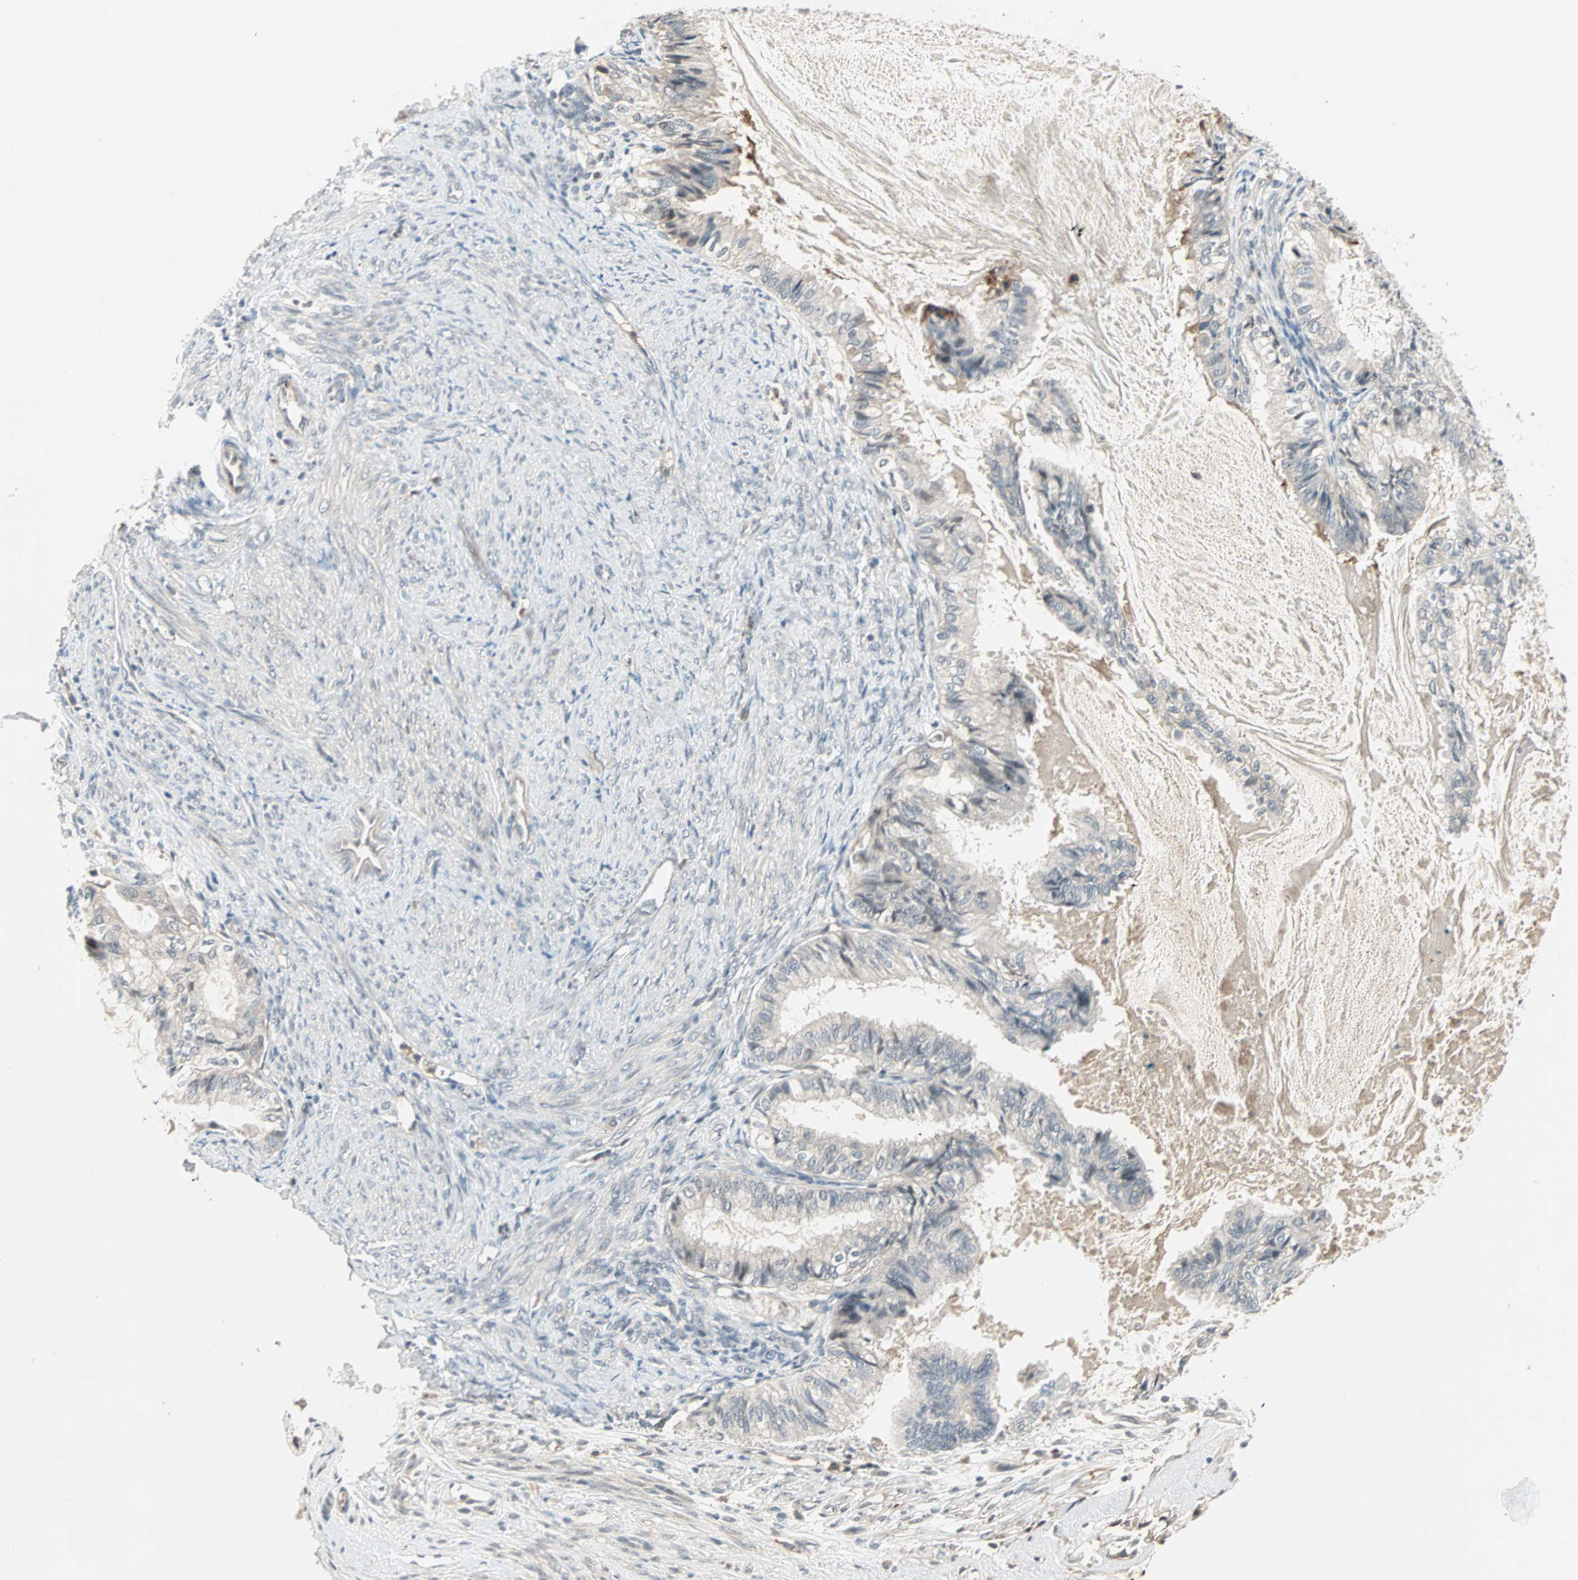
{"staining": {"intensity": "weak", "quantity": "25%-75%", "location": "cytoplasmic/membranous"}, "tissue": "cervical cancer", "cell_type": "Tumor cells", "image_type": "cancer", "snomed": [{"axis": "morphology", "description": "Normal tissue, NOS"}, {"axis": "morphology", "description": "Adenocarcinoma, NOS"}, {"axis": "topography", "description": "Cervix"}, {"axis": "topography", "description": "Endometrium"}], "caption": "Immunohistochemical staining of human cervical adenocarcinoma demonstrates low levels of weak cytoplasmic/membranous expression in approximately 25%-75% of tumor cells.", "gene": "PROS1", "patient": {"sex": "female", "age": 86}}